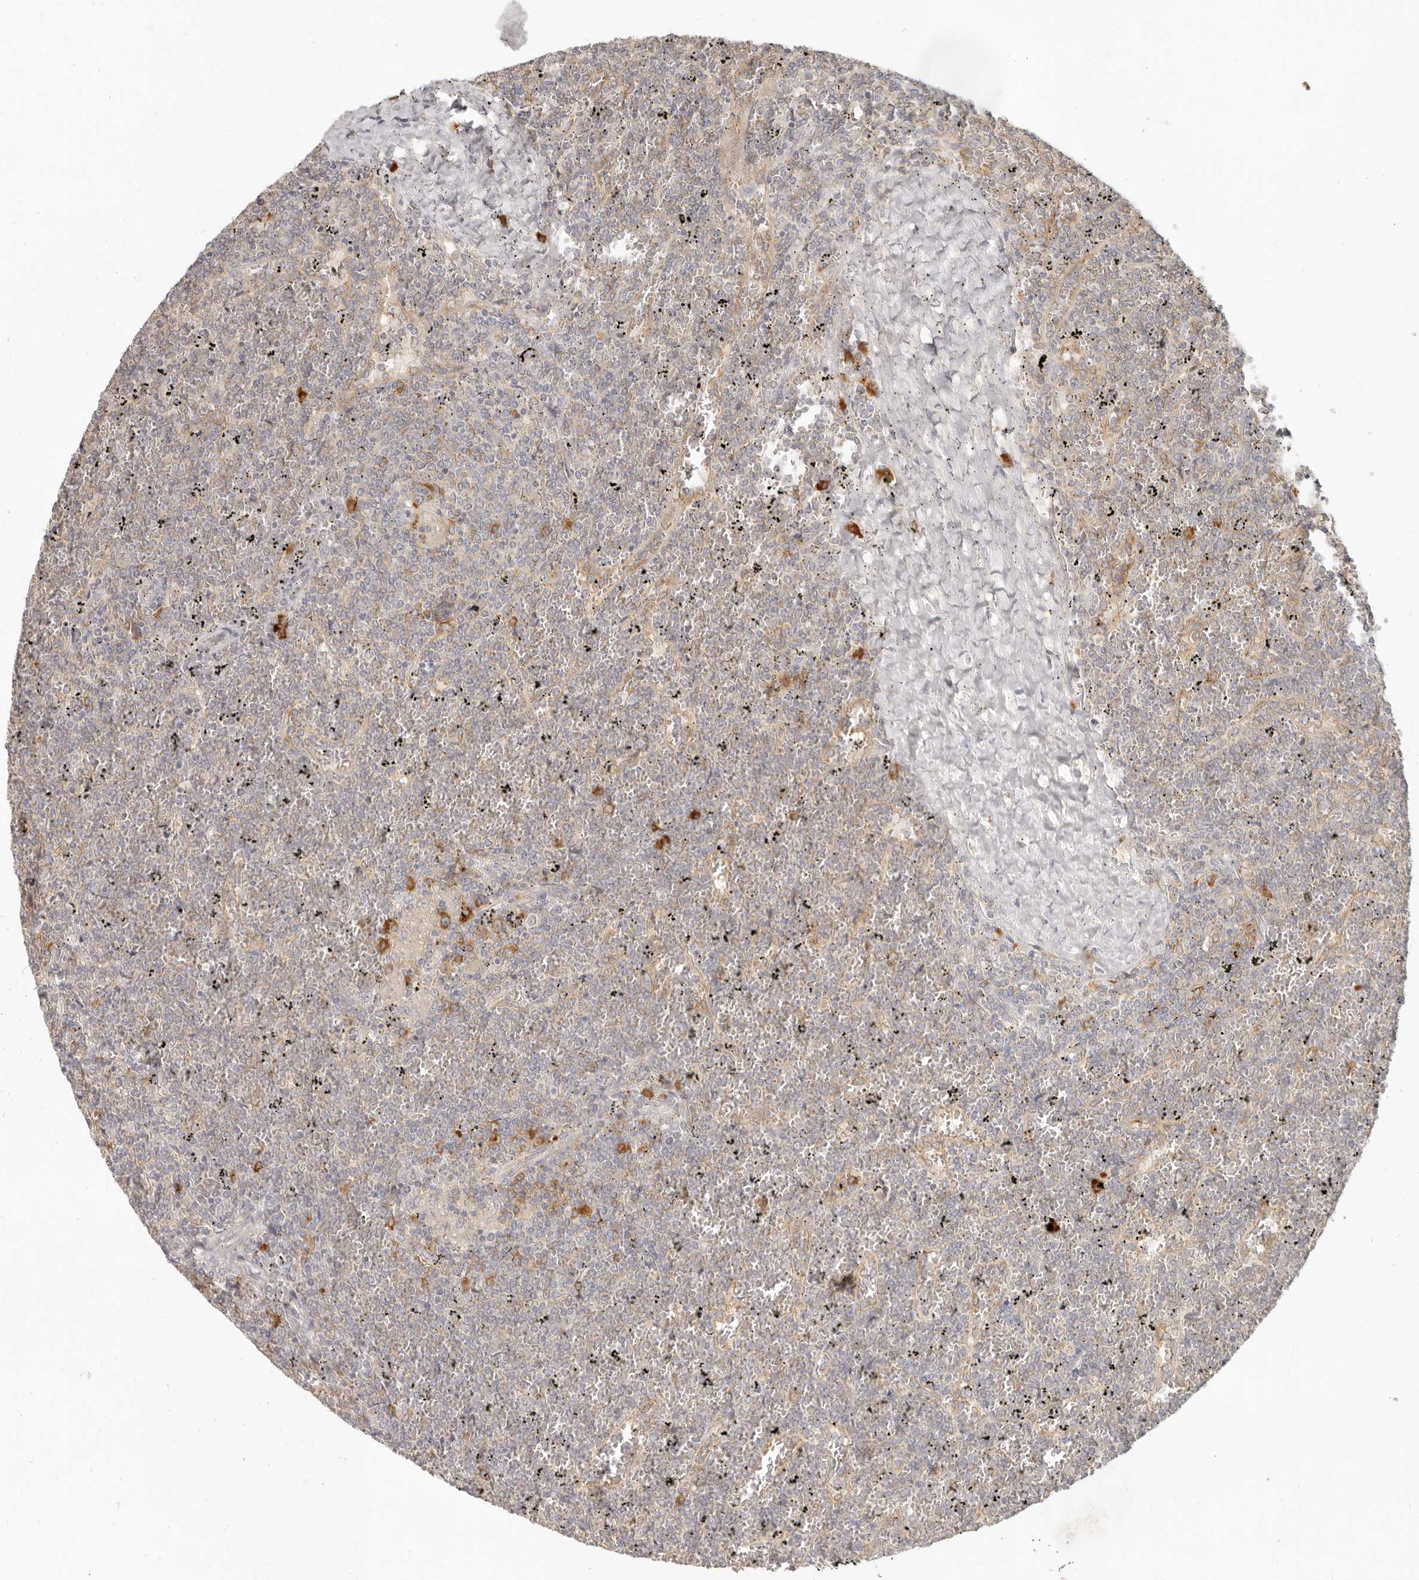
{"staining": {"intensity": "negative", "quantity": "none", "location": "none"}, "tissue": "lymphoma", "cell_type": "Tumor cells", "image_type": "cancer", "snomed": [{"axis": "morphology", "description": "Malignant lymphoma, non-Hodgkin's type, Low grade"}, {"axis": "topography", "description": "Spleen"}], "caption": "A histopathology image of human lymphoma is negative for staining in tumor cells.", "gene": "PABPC4", "patient": {"sex": "female", "age": 19}}